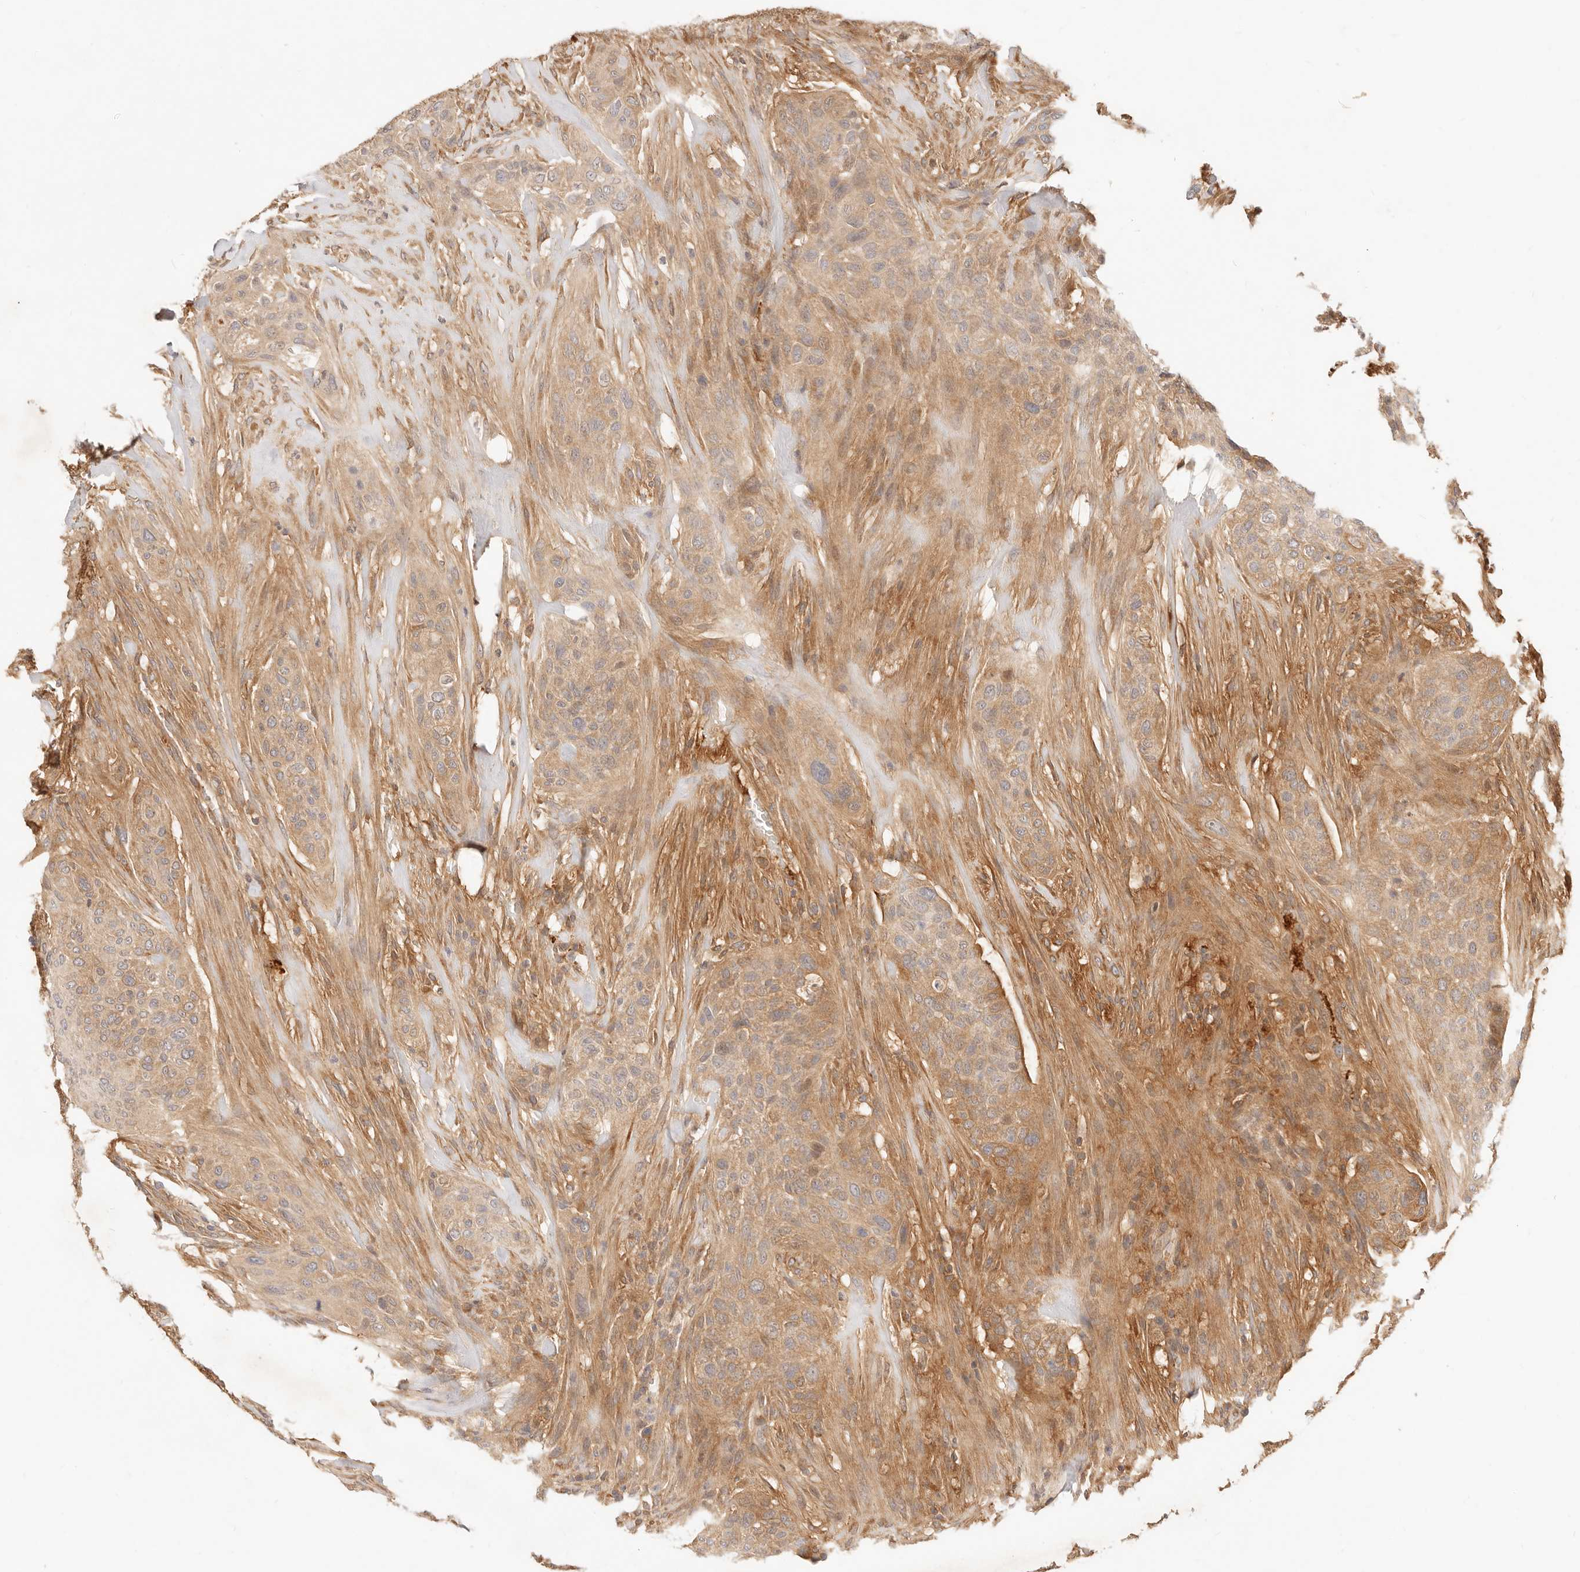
{"staining": {"intensity": "moderate", "quantity": ">75%", "location": "cytoplasmic/membranous"}, "tissue": "urothelial cancer", "cell_type": "Tumor cells", "image_type": "cancer", "snomed": [{"axis": "morphology", "description": "Urothelial carcinoma, High grade"}, {"axis": "topography", "description": "Urinary bladder"}], "caption": "Immunohistochemistry of urothelial carcinoma (high-grade) exhibits medium levels of moderate cytoplasmic/membranous staining in approximately >75% of tumor cells.", "gene": "UBXN10", "patient": {"sex": "male", "age": 35}}